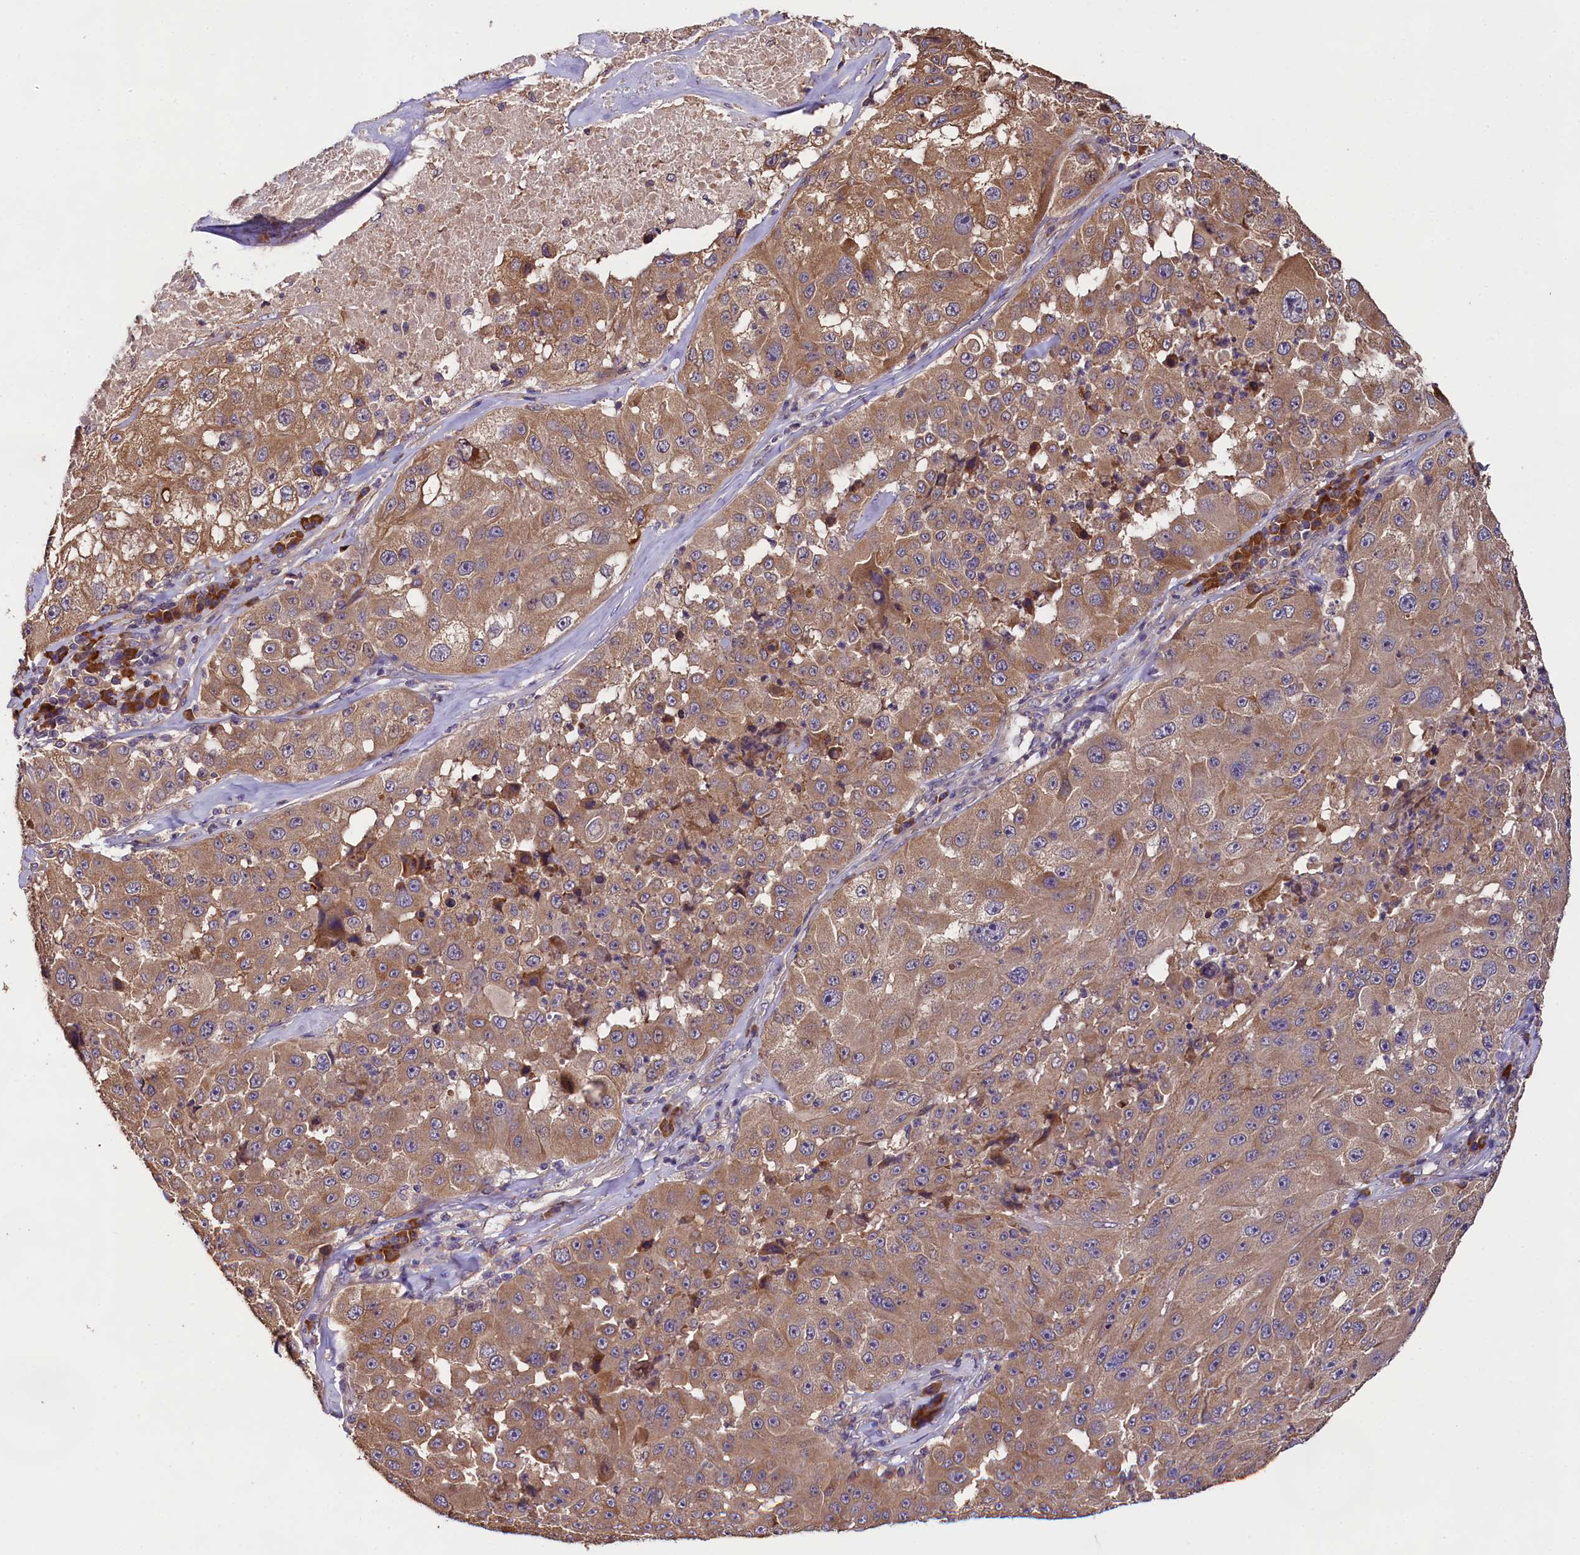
{"staining": {"intensity": "moderate", "quantity": ">75%", "location": "cytoplasmic/membranous"}, "tissue": "melanoma", "cell_type": "Tumor cells", "image_type": "cancer", "snomed": [{"axis": "morphology", "description": "Malignant melanoma, Metastatic site"}, {"axis": "topography", "description": "Lymph node"}], "caption": "Immunohistochemical staining of human melanoma exhibits medium levels of moderate cytoplasmic/membranous expression in approximately >75% of tumor cells.", "gene": "ENKD1", "patient": {"sex": "male", "age": 62}}